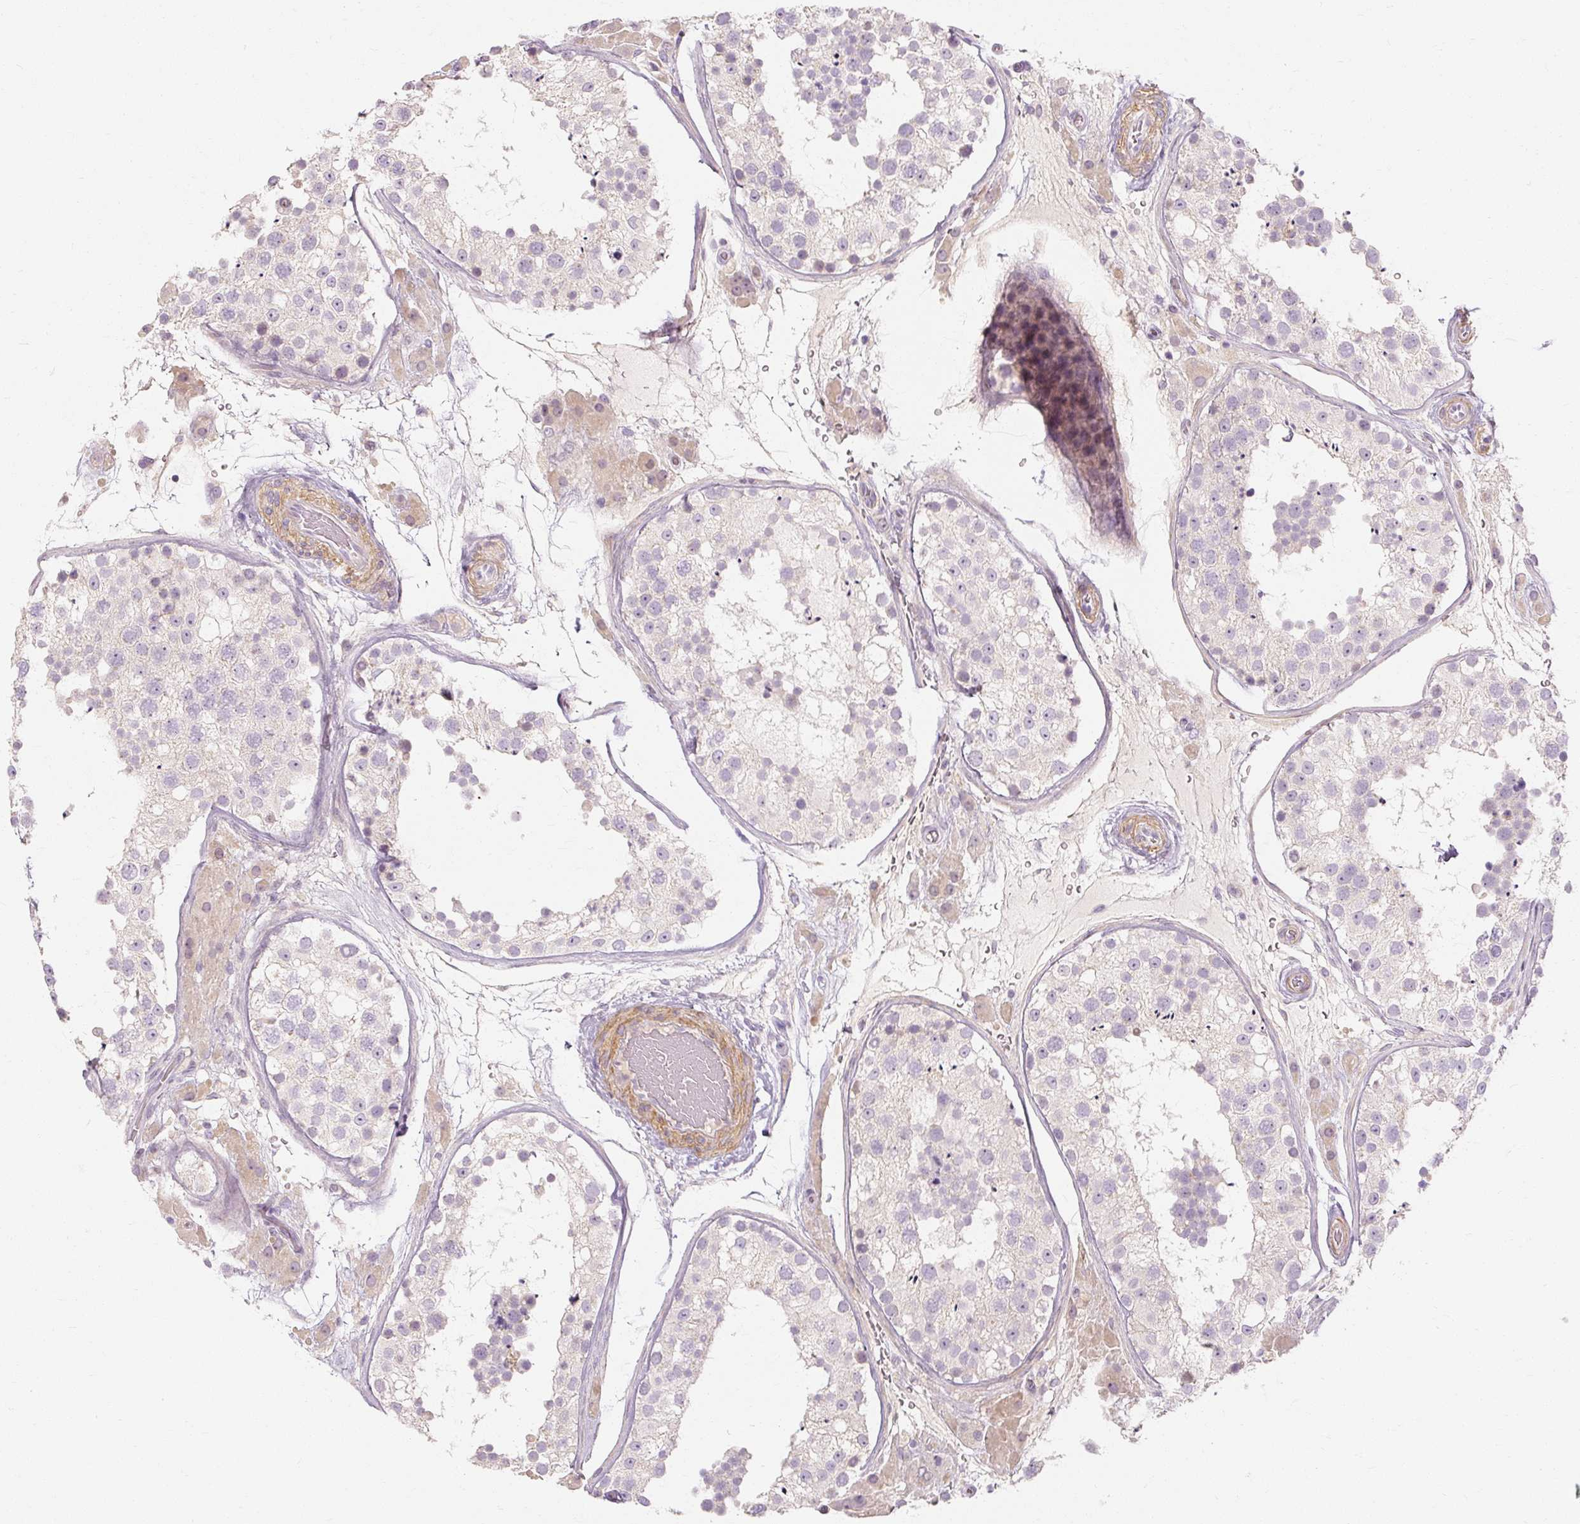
{"staining": {"intensity": "negative", "quantity": "none", "location": "none"}, "tissue": "testis", "cell_type": "Cells in seminiferous ducts", "image_type": "normal", "snomed": [{"axis": "morphology", "description": "Normal tissue, NOS"}, {"axis": "topography", "description": "Testis"}], "caption": "An immunohistochemistry image of benign testis is shown. There is no staining in cells in seminiferous ducts of testis. (DAB immunohistochemistry visualized using brightfield microscopy, high magnification).", "gene": "CAPN3", "patient": {"sex": "male", "age": 26}}